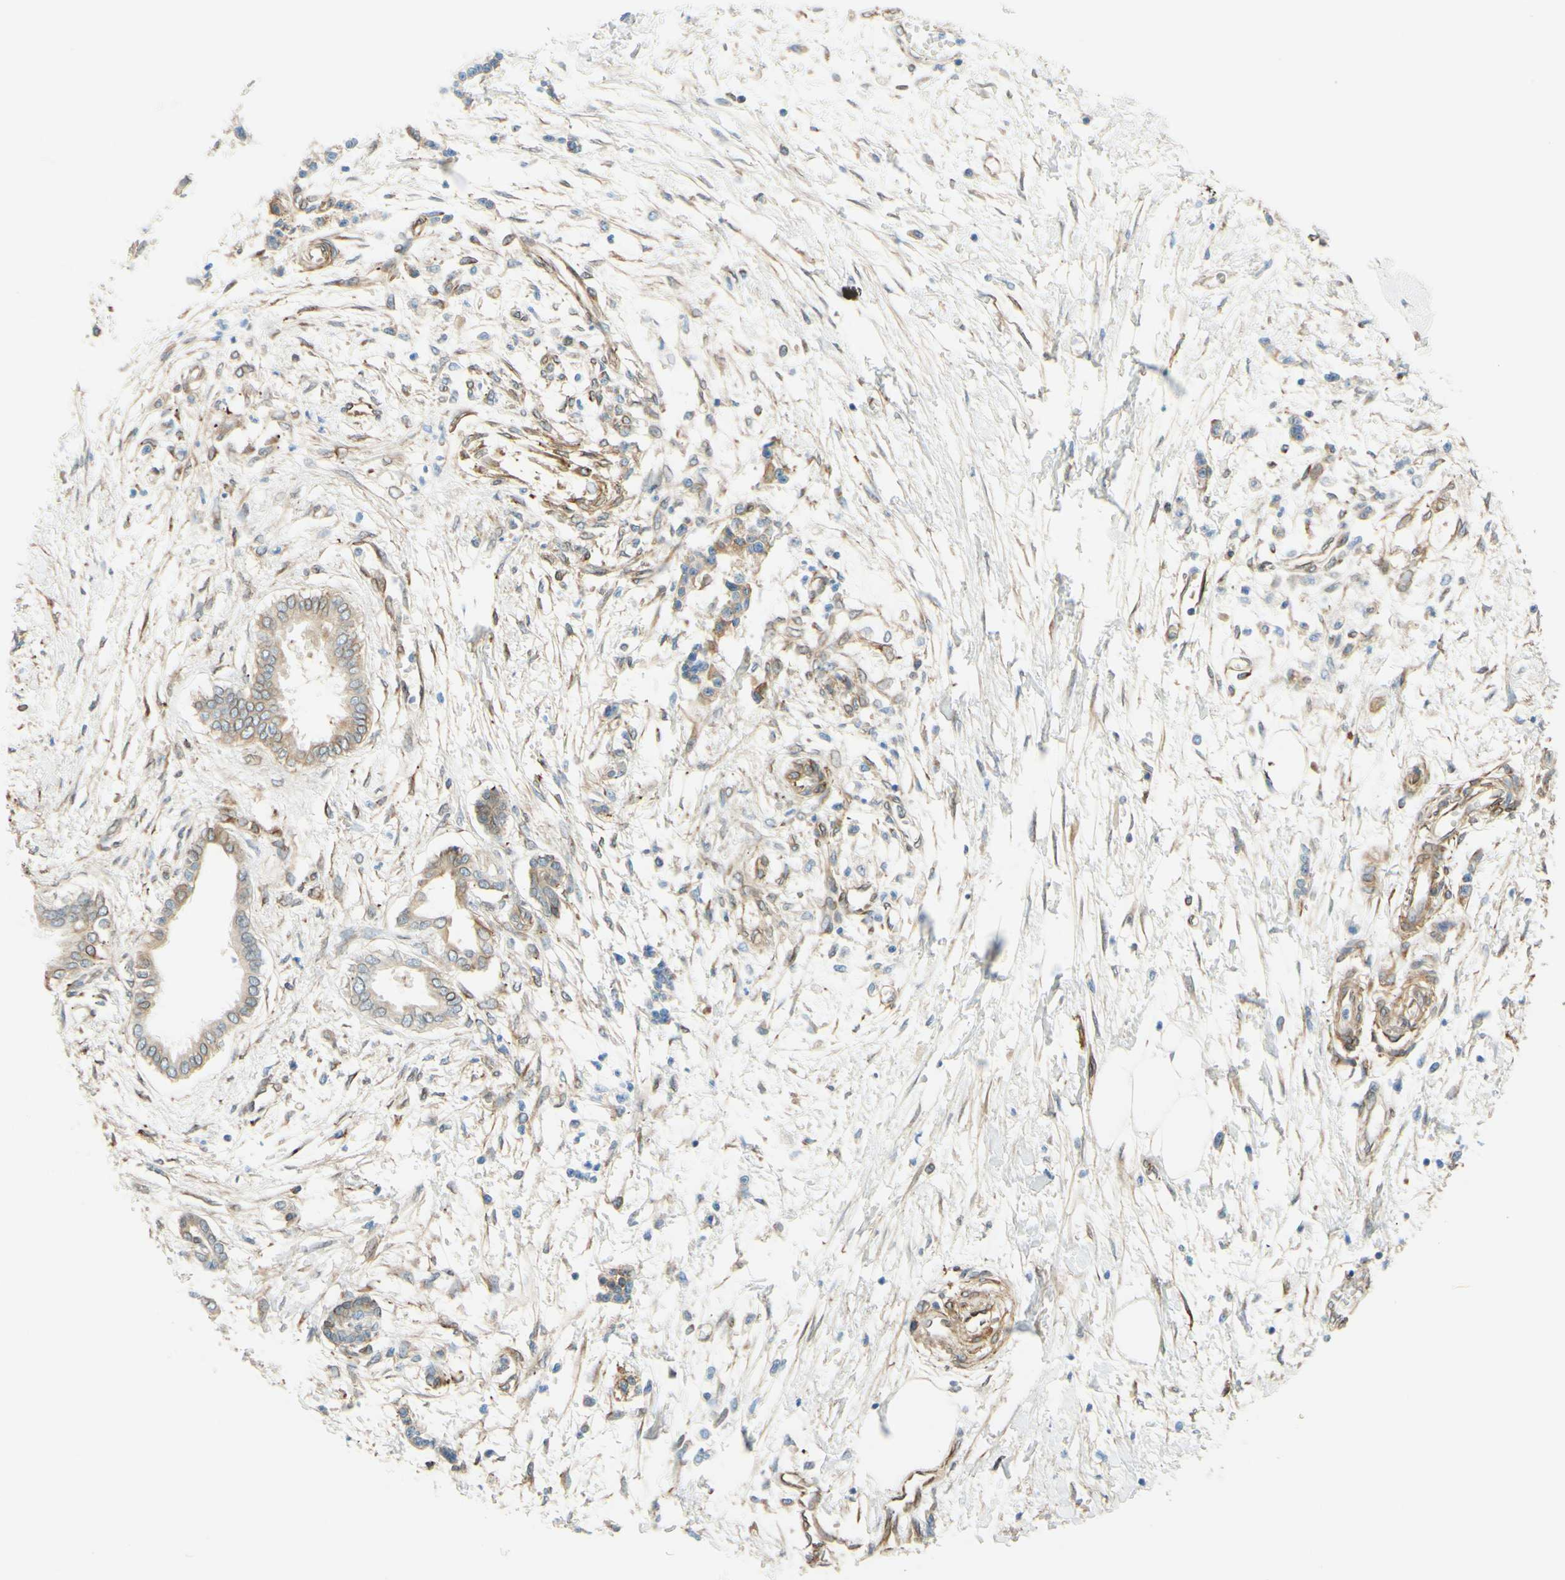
{"staining": {"intensity": "weak", "quantity": "25%-75%", "location": "cytoplasmic/membranous"}, "tissue": "pancreatic cancer", "cell_type": "Tumor cells", "image_type": "cancer", "snomed": [{"axis": "morphology", "description": "Adenocarcinoma, NOS"}, {"axis": "topography", "description": "Pancreas"}], "caption": "A histopathology image showing weak cytoplasmic/membranous expression in approximately 25%-75% of tumor cells in adenocarcinoma (pancreatic), as visualized by brown immunohistochemical staining.", "gene": "ENDOD1", "patient": {"sex": "male", "age": 56}}